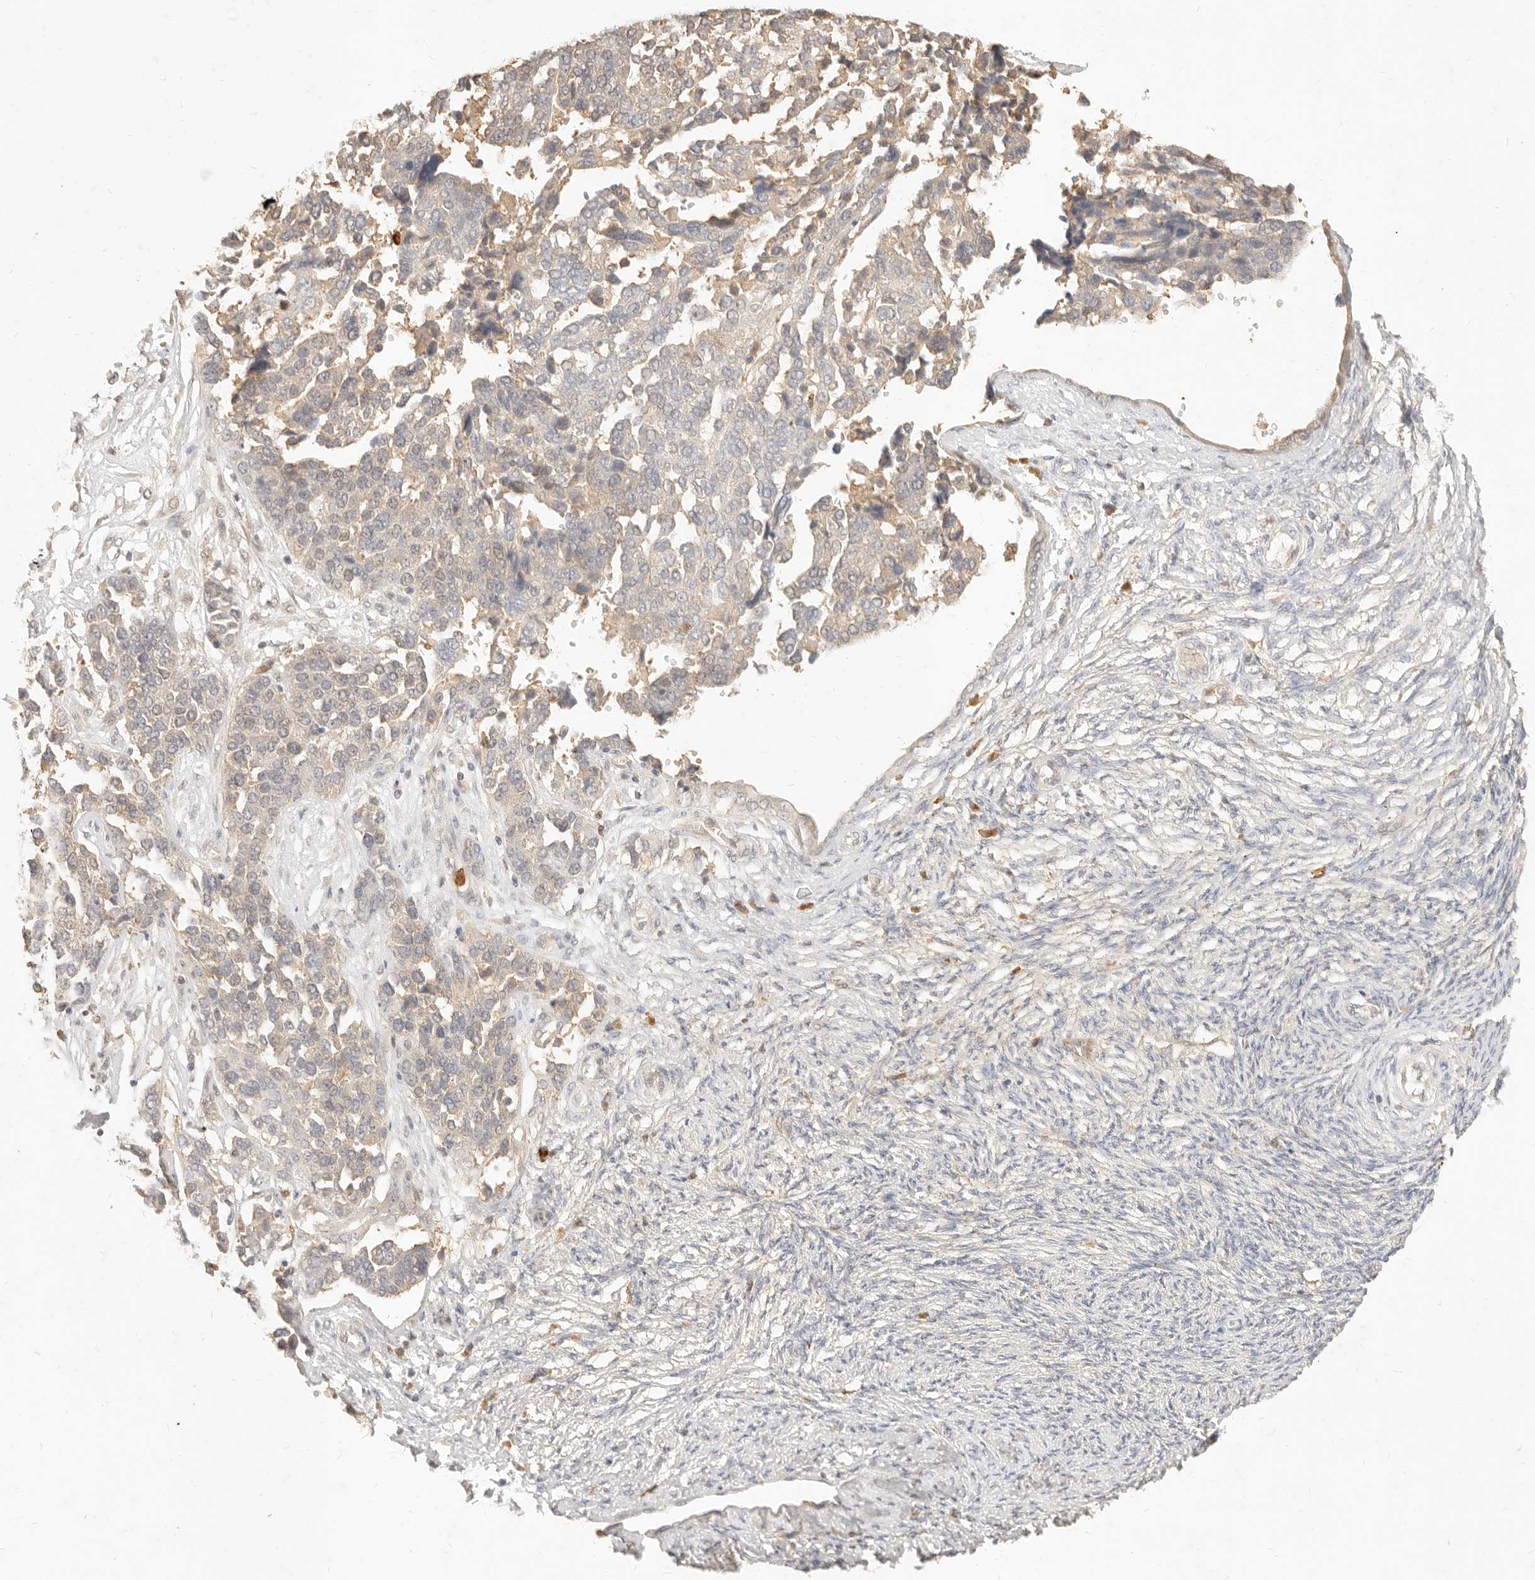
{"staining": {"intensity": "weak", "quantity": "25%-75%", "location": "cytoplasmic/membranous"}, "tissue": "ovarian cancer", "cell_type": "Tumor cells", "image_type": "cancer", "snomed": [{"axis": "morphology", "description": "Cystadenocarcinoma, serous, NOS"}, {"axis": "topography", "description": "Ovary"}], "caption": "Protein staining displays weak cytoplasmic/membranous expression in about 25%-75% of tumor cells in ovarian cancer. Immunohistochemistry stains the protein of interest in brown and the nuclei are stained blue.", "gene": "TMTC2", "patient": {"sex": "female", "age": 44}}